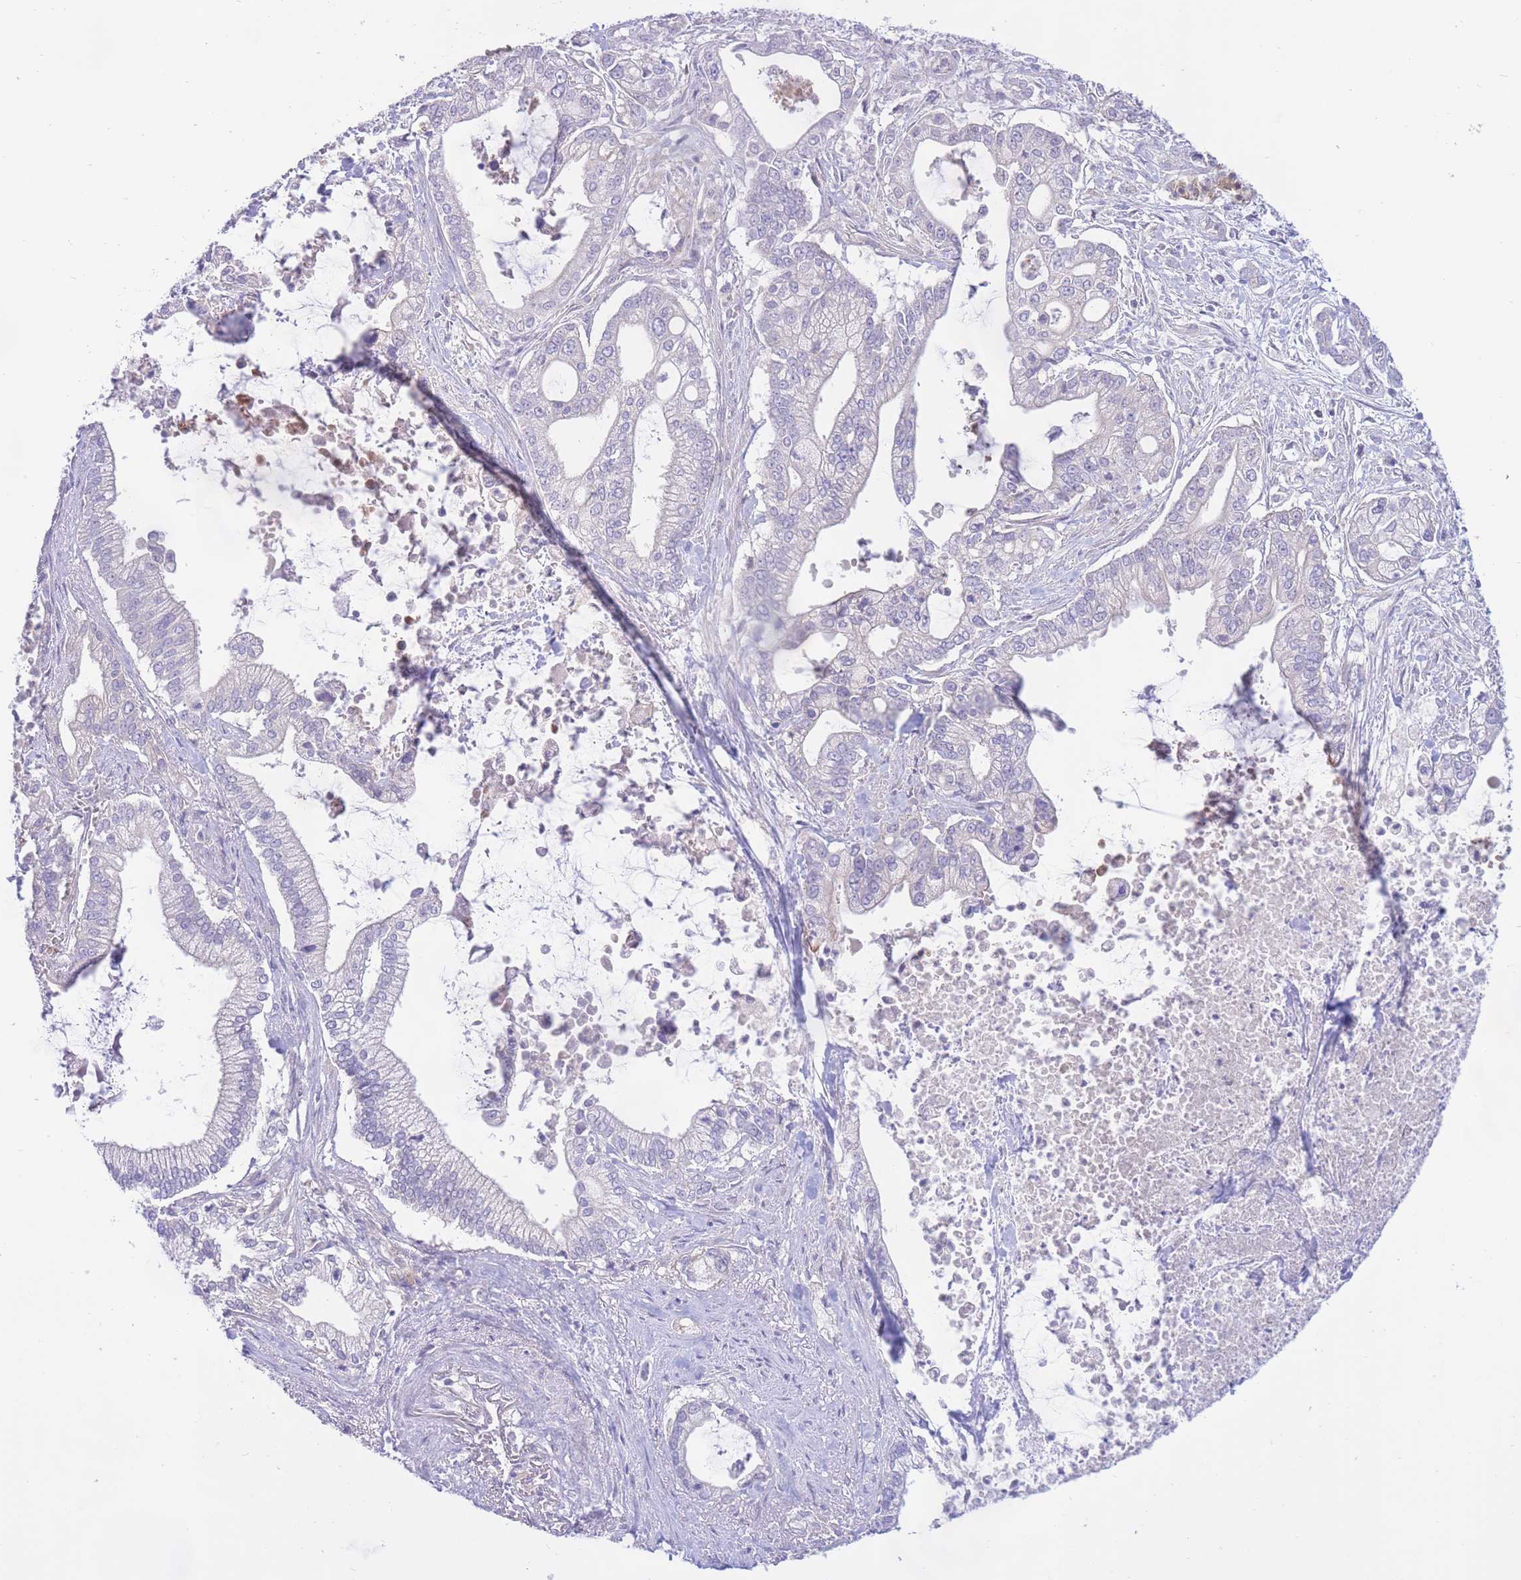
{"staining": {"intensity": "negative", "quantity": "none", "location": "none"}, "tissue": "pancreatic cancer", "cell_type": "Tumor cells", "image_type": "cancer", "snomed": [{"axis": "morphology", "description": "Adenocarcinoma, NOS"}, {"axis": "topography", "description": "Pancreas"}], "caption": "The immunohistochemistry (IHC) photomicrograph has no significant positivity in tumor cells of adenocarcinoma (pancreatic) tissue.", "gene": "ALS2CL", "patient": {"sex": "male", "age": 69}}